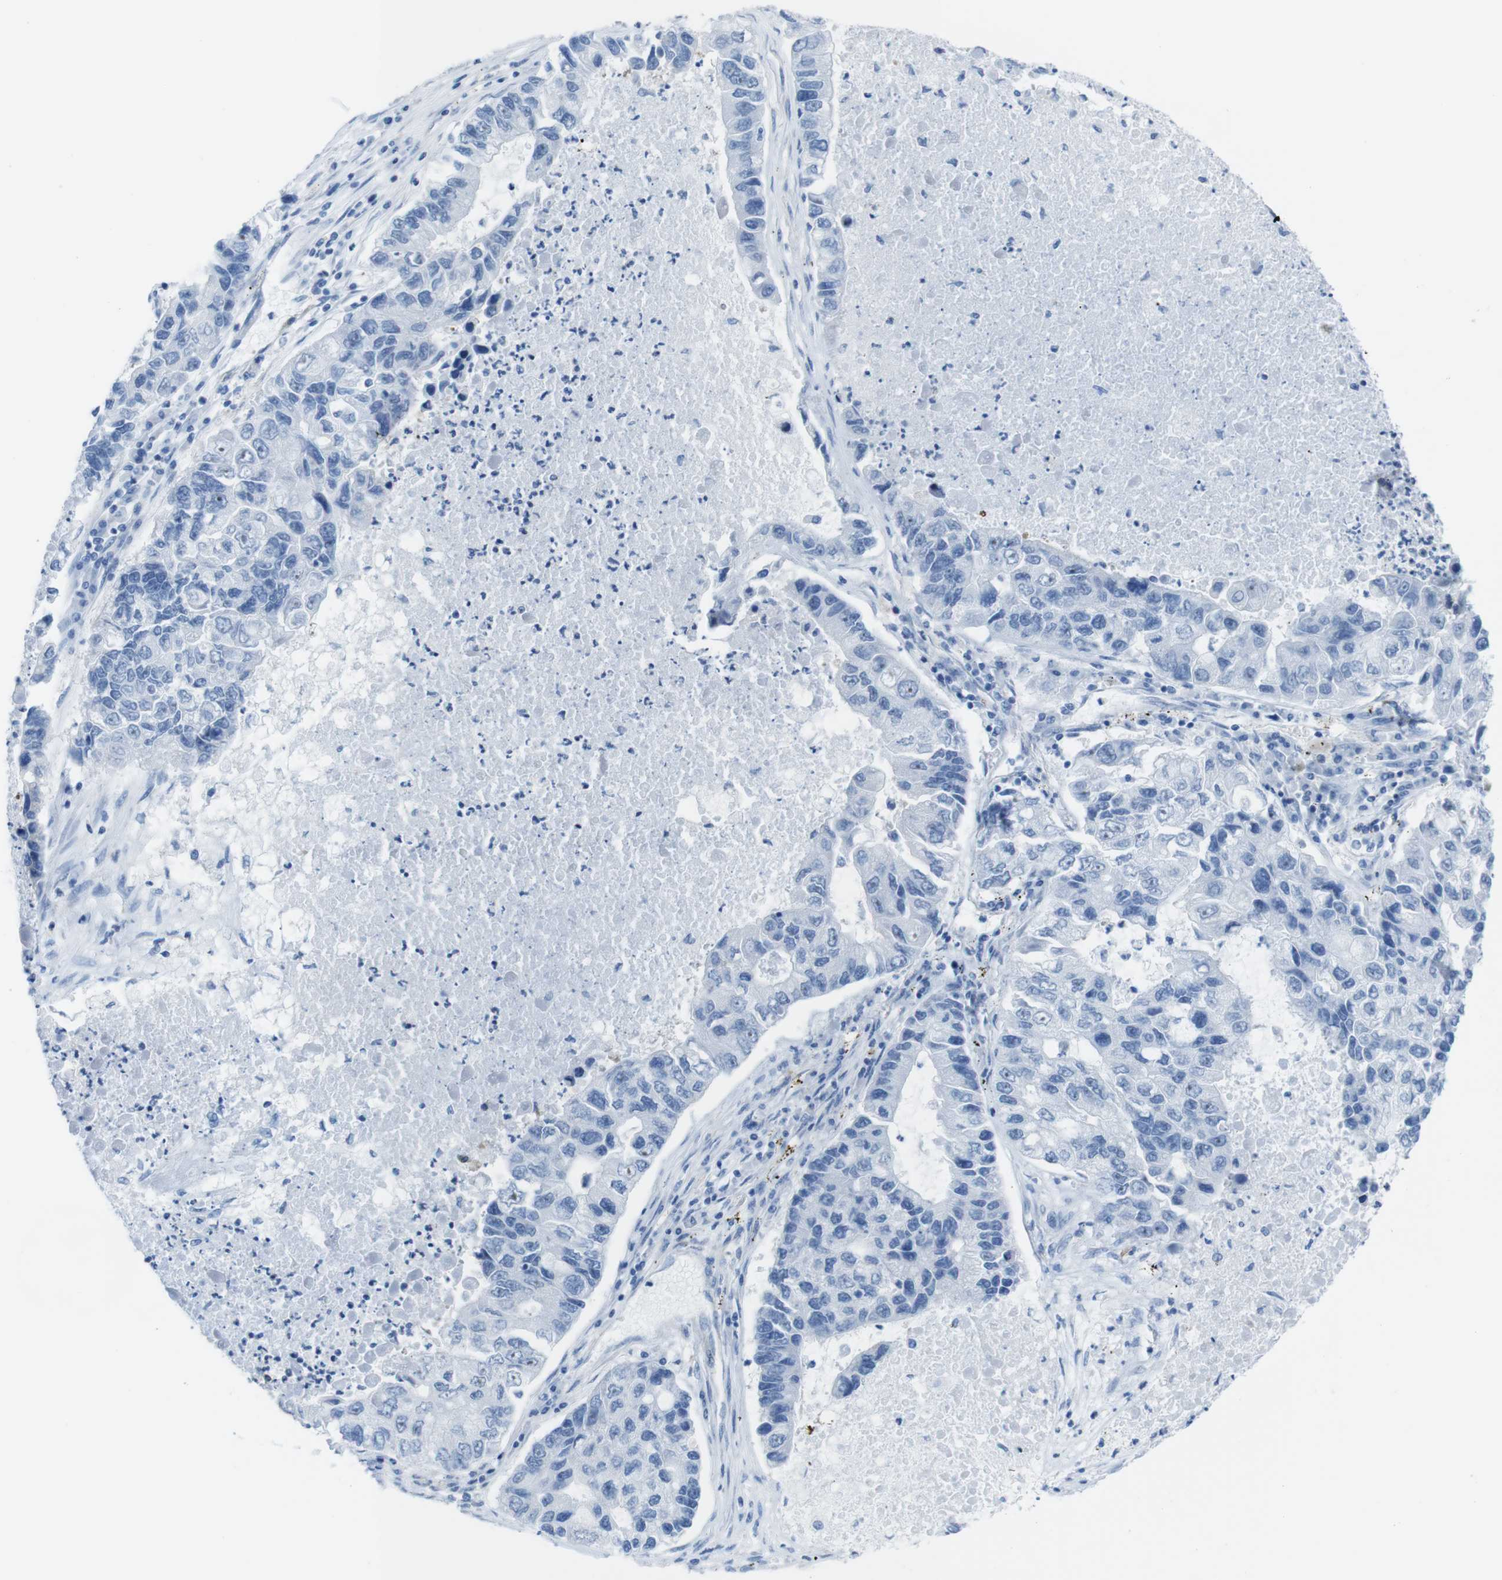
{"staining": {"intensity": "negative", "quantity": "none", "location": "none"}, "tissue": "lung cancer", "cell_type": "Tumor cells", "image_type": "cancer", "snomed": [{"axis": "morphology", "description": "Adenocarcinoma, NOS"}, {"axis": "topography", "description": "Lung"}], "caption": "Immunohistochemistry of human lung cancer displays no staining in tumor cells. Brightfield microscopy of immunohistochemistry stained with DAB (brown) and hematoxylin (blue), captured at high magnification.", "gene": "DIAPH2", "patient": {"sex": "female", "age": 51}}